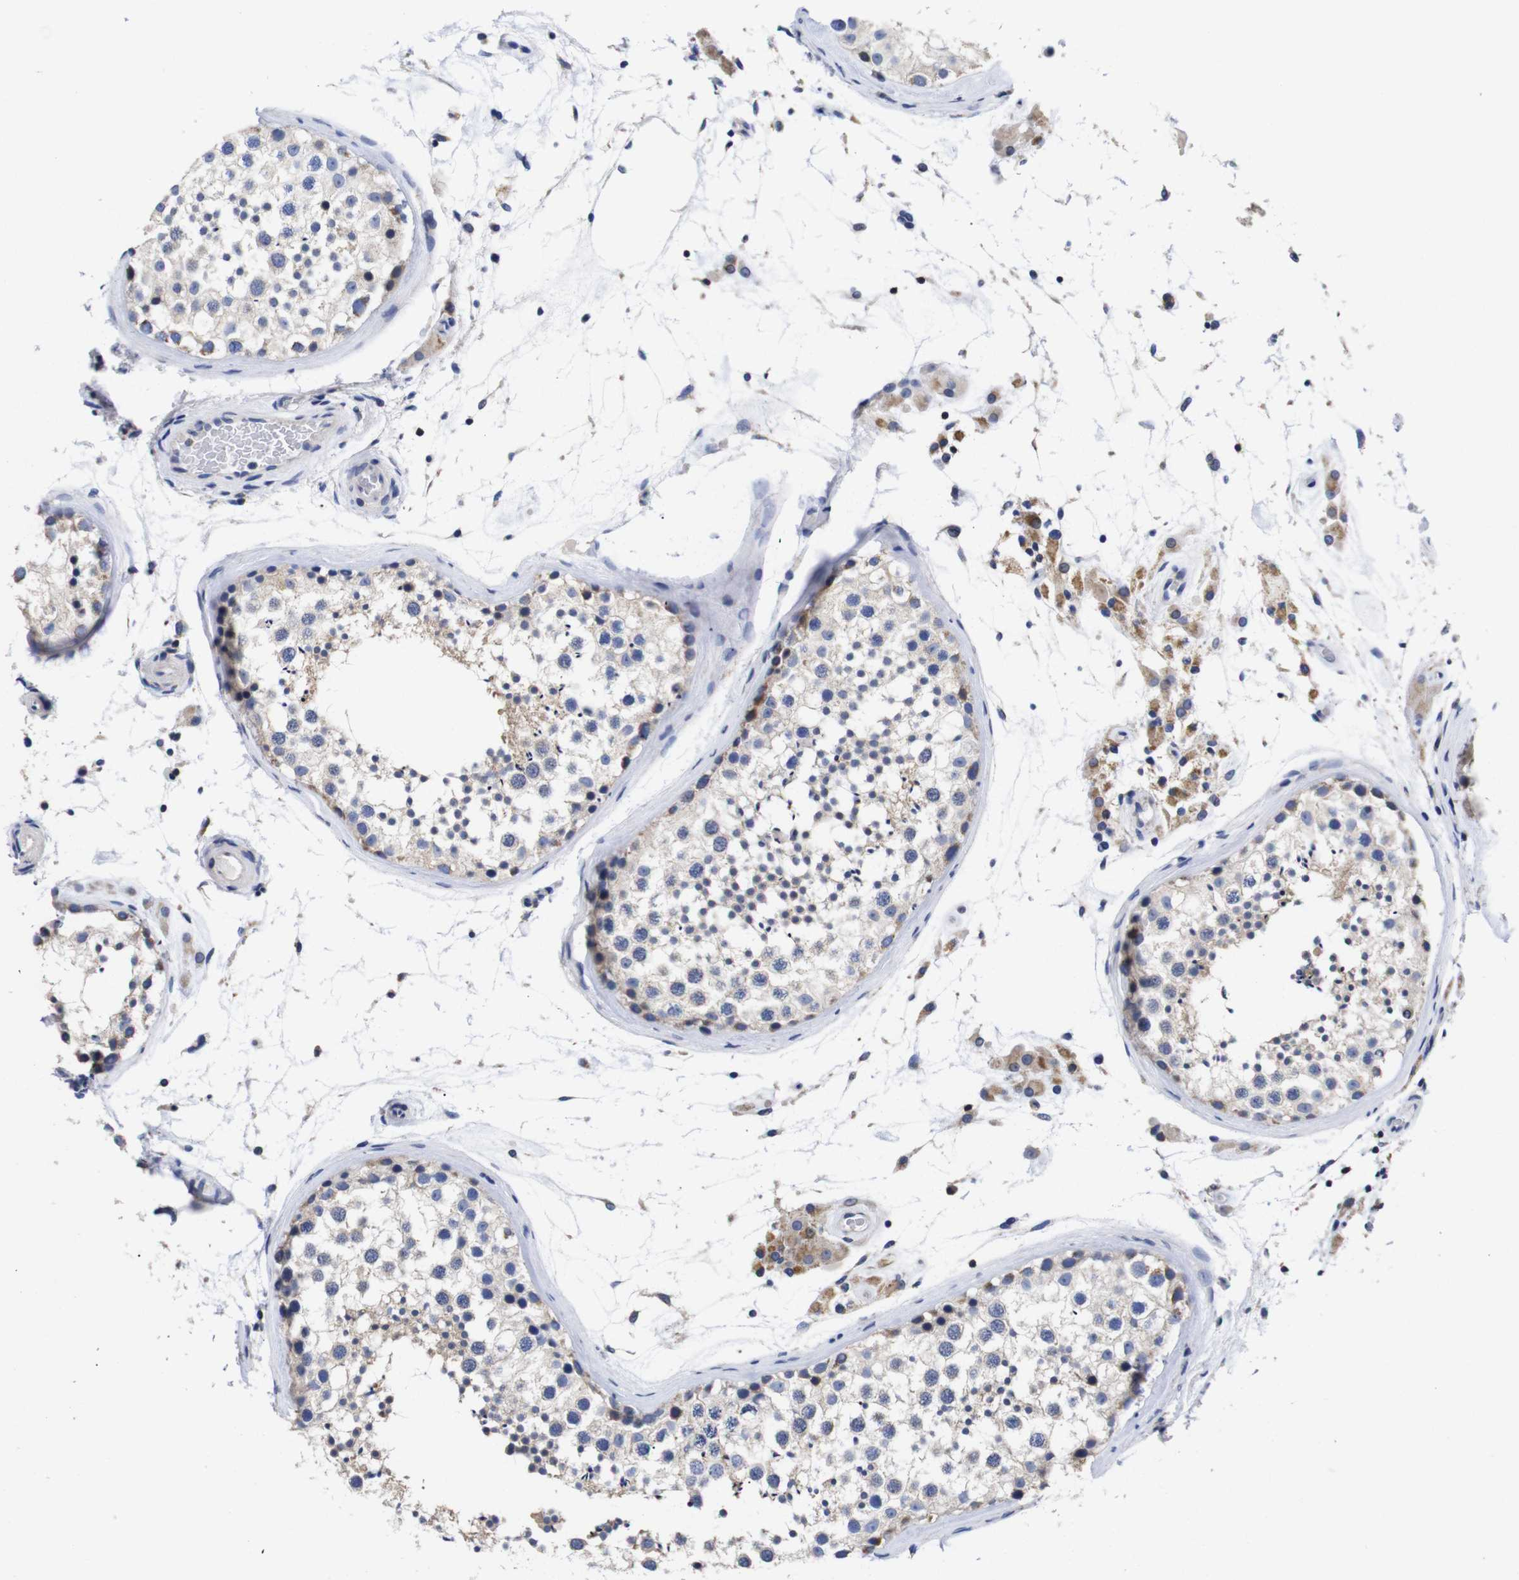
{"staining": {"intensity": "weak", "quantity": ">75%", "location": "cytoplasmic/membranous"}, "tissue": "testis", "cell_type": "Cells in seminiferous ducts", "image_type": "normal", "snomed": [{"axis": "morphology", "description": "Normal tissue, NOS"}, {"axis": "topography", "description": "Testis"}], "caption": "This micrograph reveals benign testis stained with immunohistochemistry (IHC) to label a protein in brown. The cytoplasmic/membranous of cells in seminiferous ducts show weak positivity for the protein. Nuclei are counter-stained blue.", "gene": "OPN3", "patient": {"sex": "male", "age": 46}}